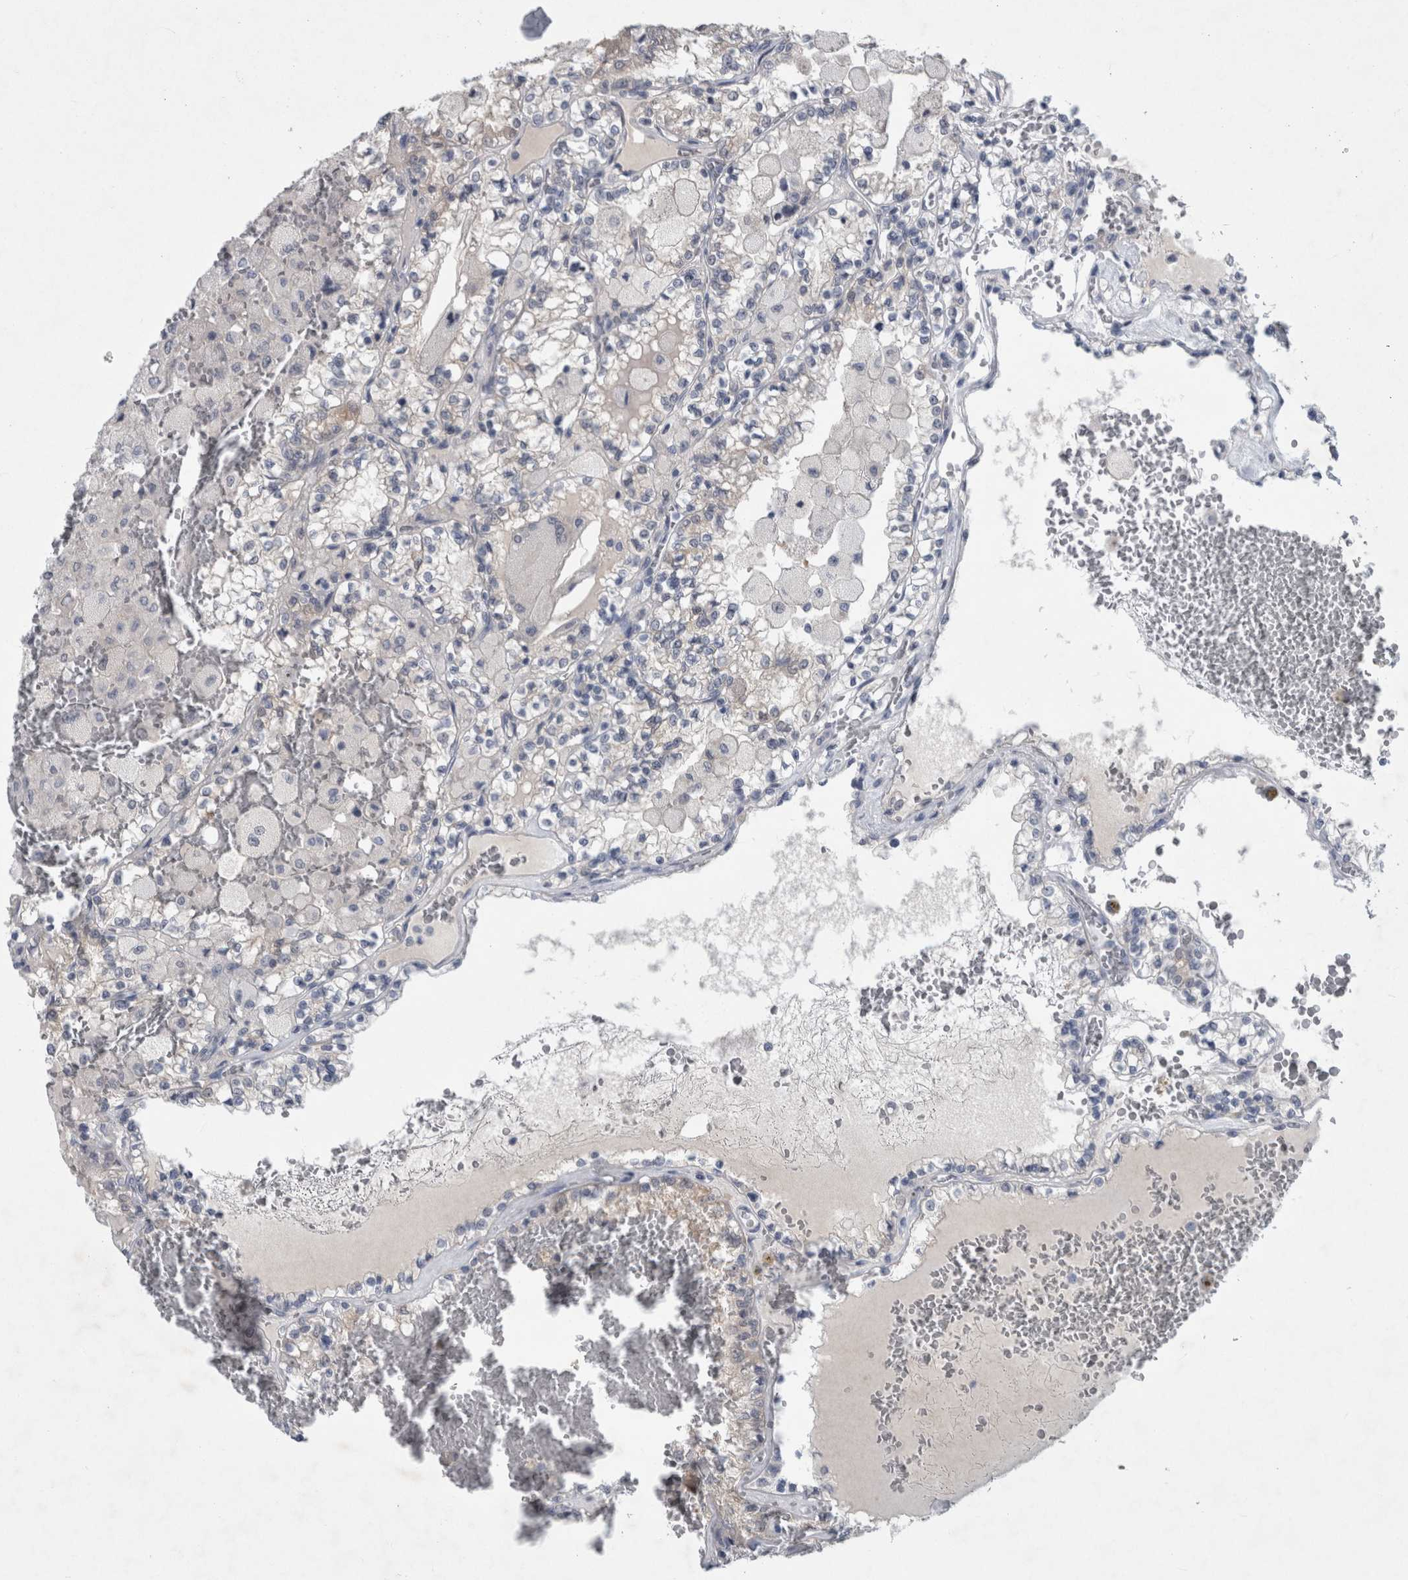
{"staining": {"intensity": "negative", "quantity": "none", "location": "none"}, "tissue": "renal cancer", "cell_type": "Tumor cells", "image_type": "cancer", "snomed": [{"axis": "morphology", "description": "Adenocarcinoma, NOS"}, {"axis": "topography", "description": "Kidney"}], "caption": "Tumor cells are negative for protein expression in human adenocarcinoma (renal). The staining was performed using DAB to visualize the protein expression in brown, while the nuclei were stained in blue with hematoxylin (Magnification: 20x).", "gene": "FAM83H", "patient": {"sex": "female", "age": 56}}